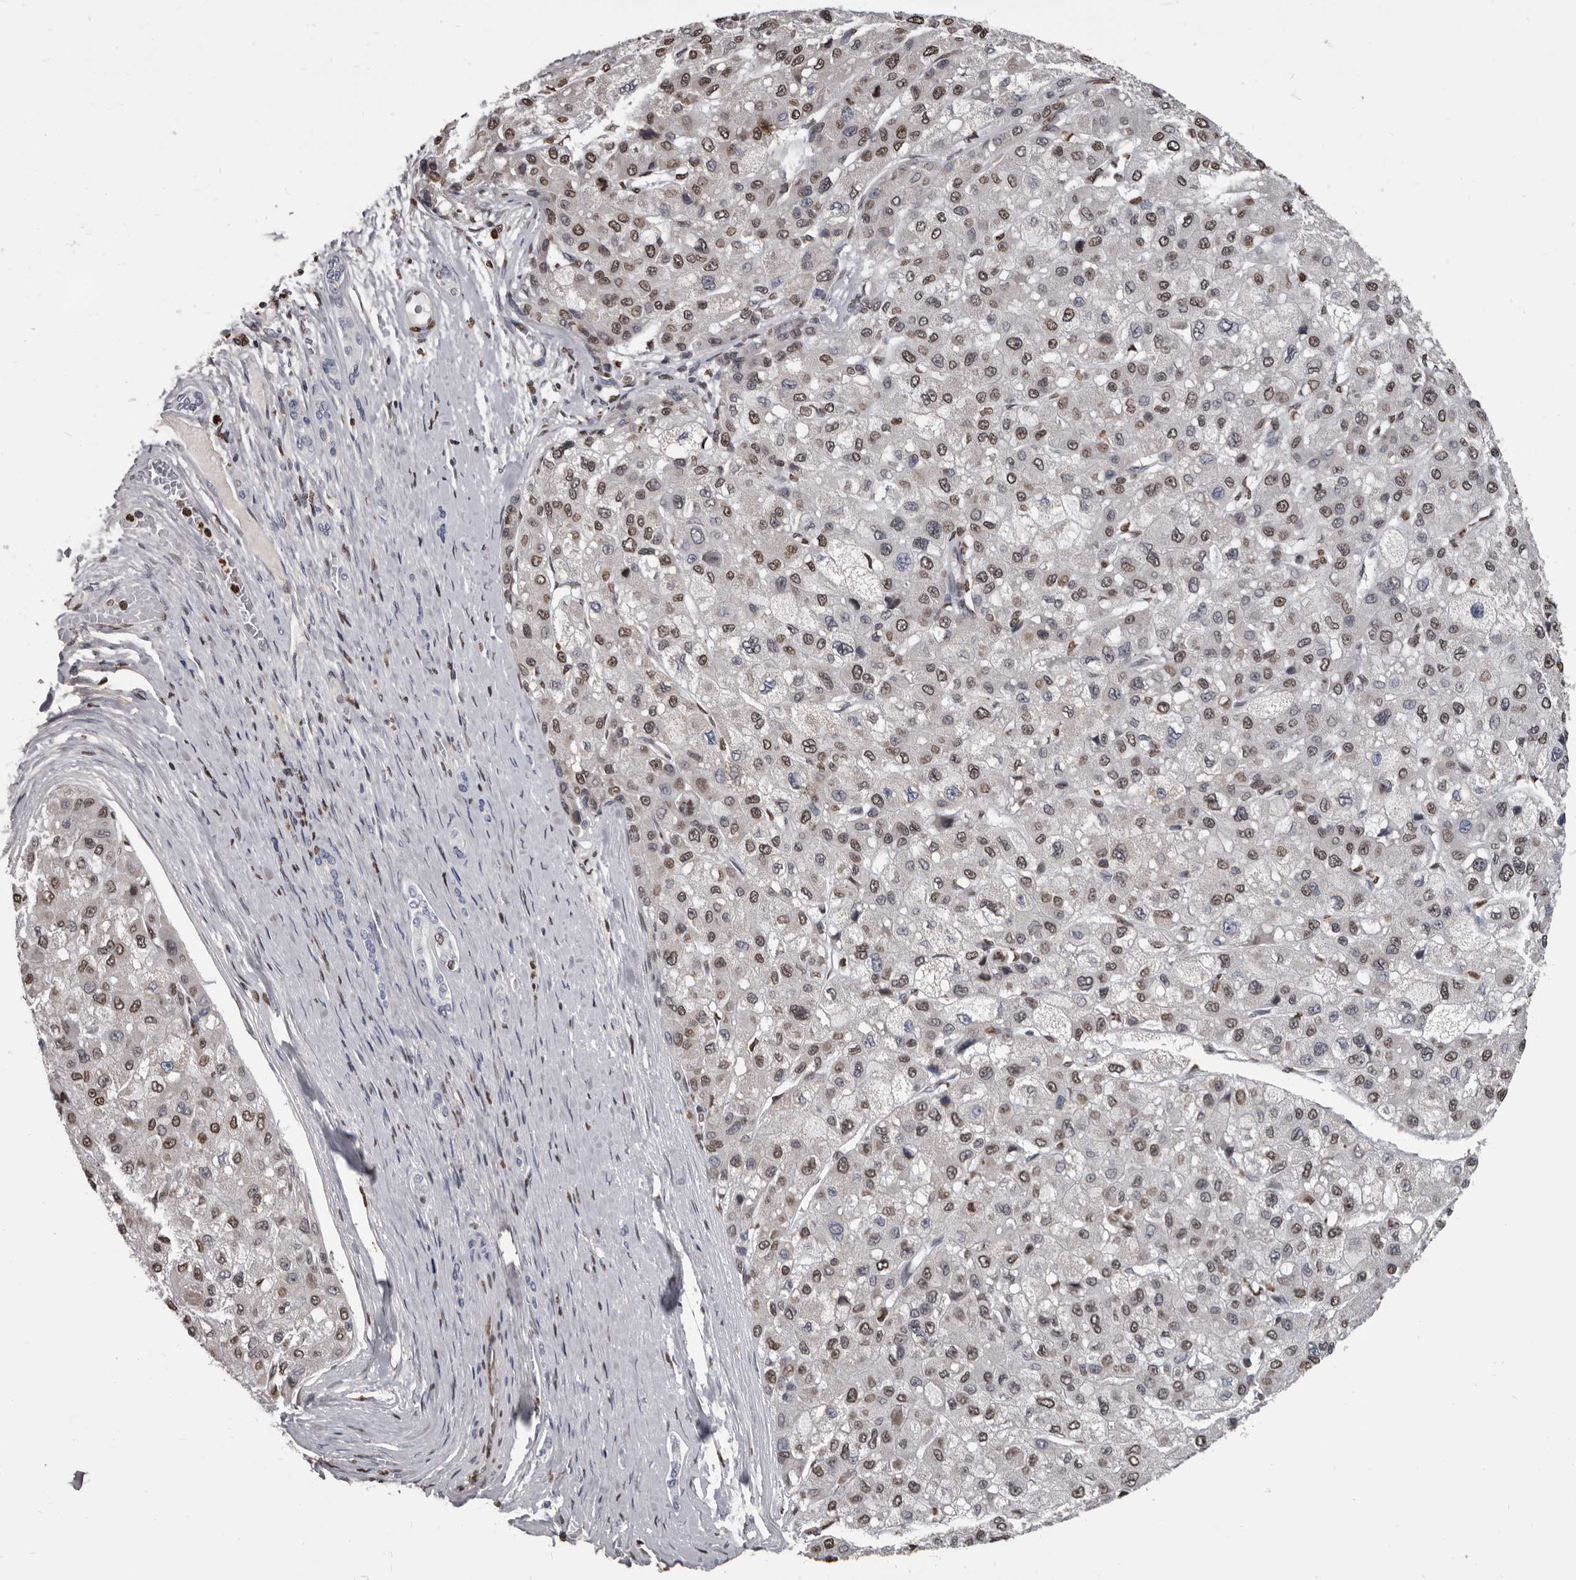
{"staining": {"intensity": "moderate", "quantity": ">75%", "location": "nuclear"}, "tissue": "liver cancer", "cell_type": "Tumor cells", "image_type": "cancer", "snomed": [{"axis": "morphology", "description": "Carcinoma, Hepatocellular, NOS"}, {"axis": "topography", "description": "Liver"}], "caption": "Protein expression analysis of liver hepatocellular carcinoma demonstrates moderate nuclear positivity in approximately >75% of tumor cells.", "gene": "AHR", "patient": {"sex": "male", "age": 80}}